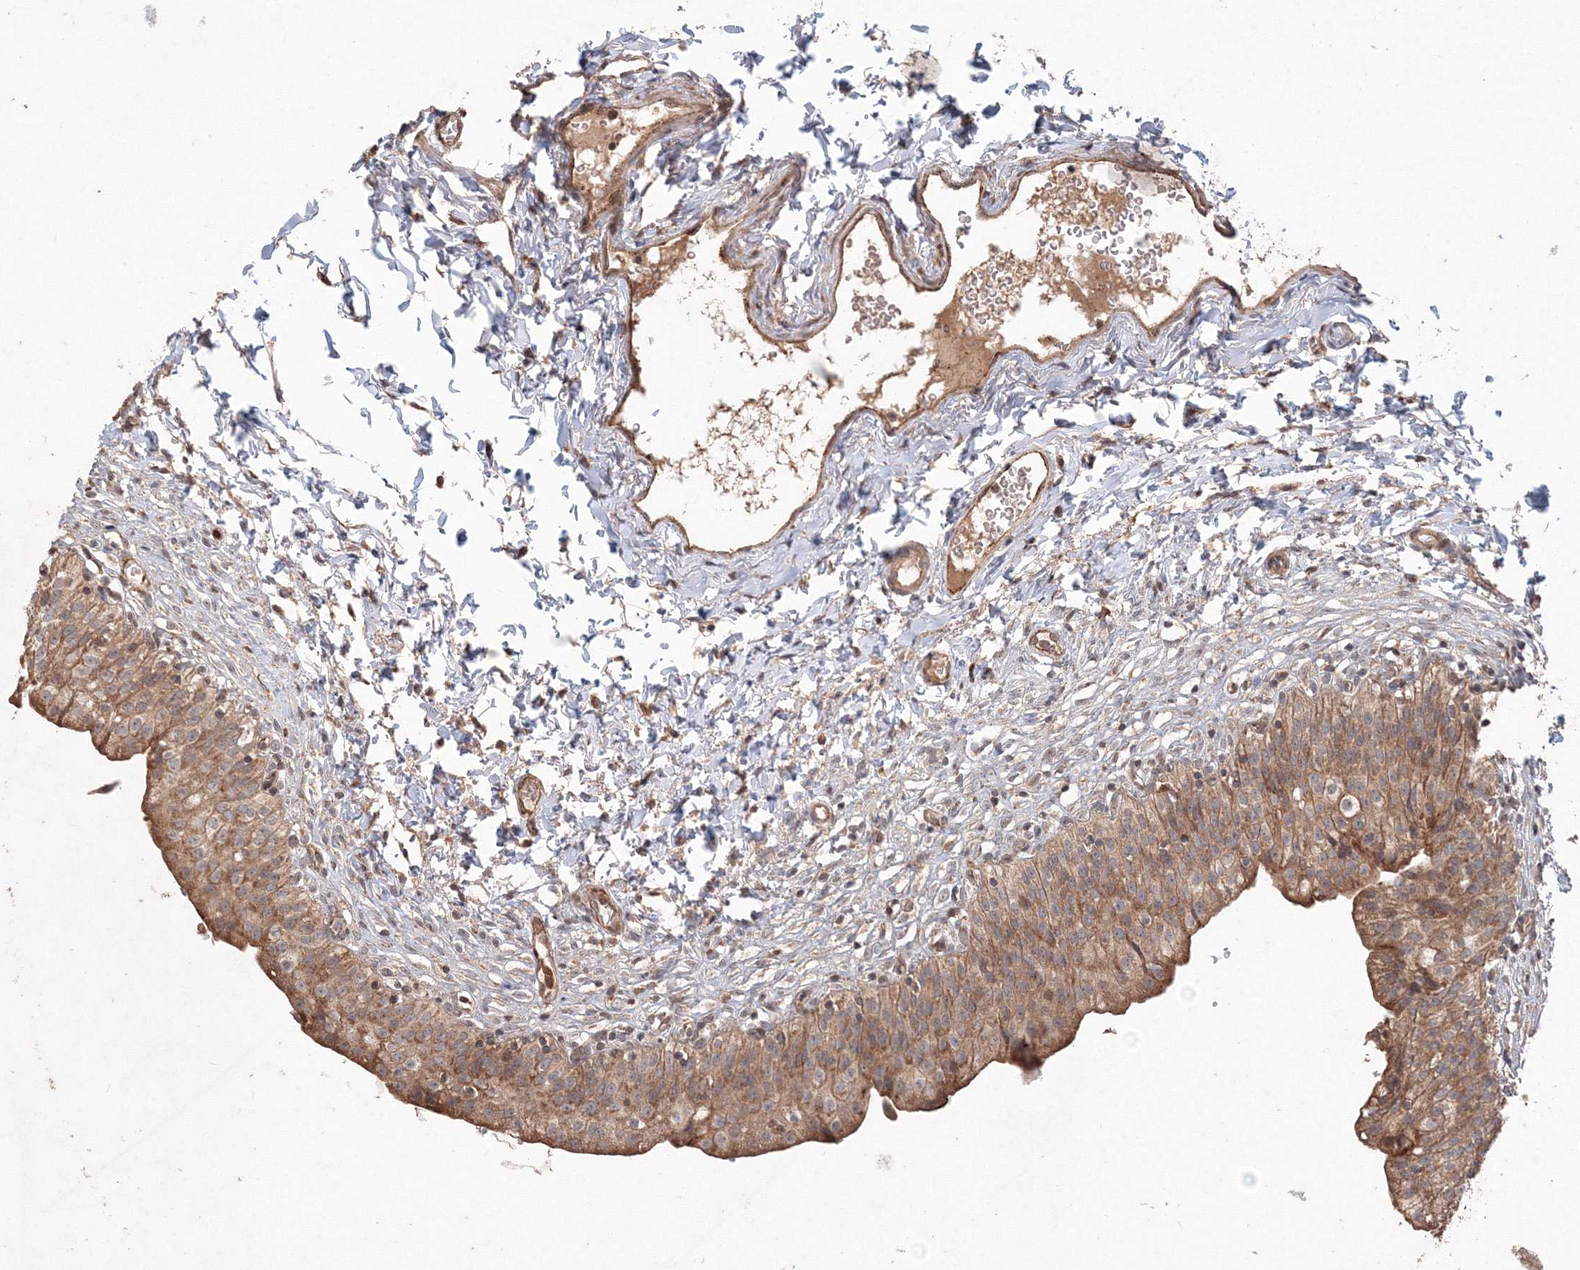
{"staining": {"intensity": "moderate", "quantity": ">75%", "location": "cytoplasmic/membranous"}, "tissue": "urinary bladder", "cell_type": "Urothelial cells", "image_type": "normal", "snomed": [{"axis": "morphology", "description": "Normal tissue, NOS"}, {"axis": "topography", "description": "Urinary bladder"}], "caption": "A medium amount of moderate cytoplasmic/membranous positivity is appreciated in about >75% of urothelial cells in unremarkable urinary bladder.", "gene": "ANAPC16", "patient": {"sex": "male", "age": 55}}